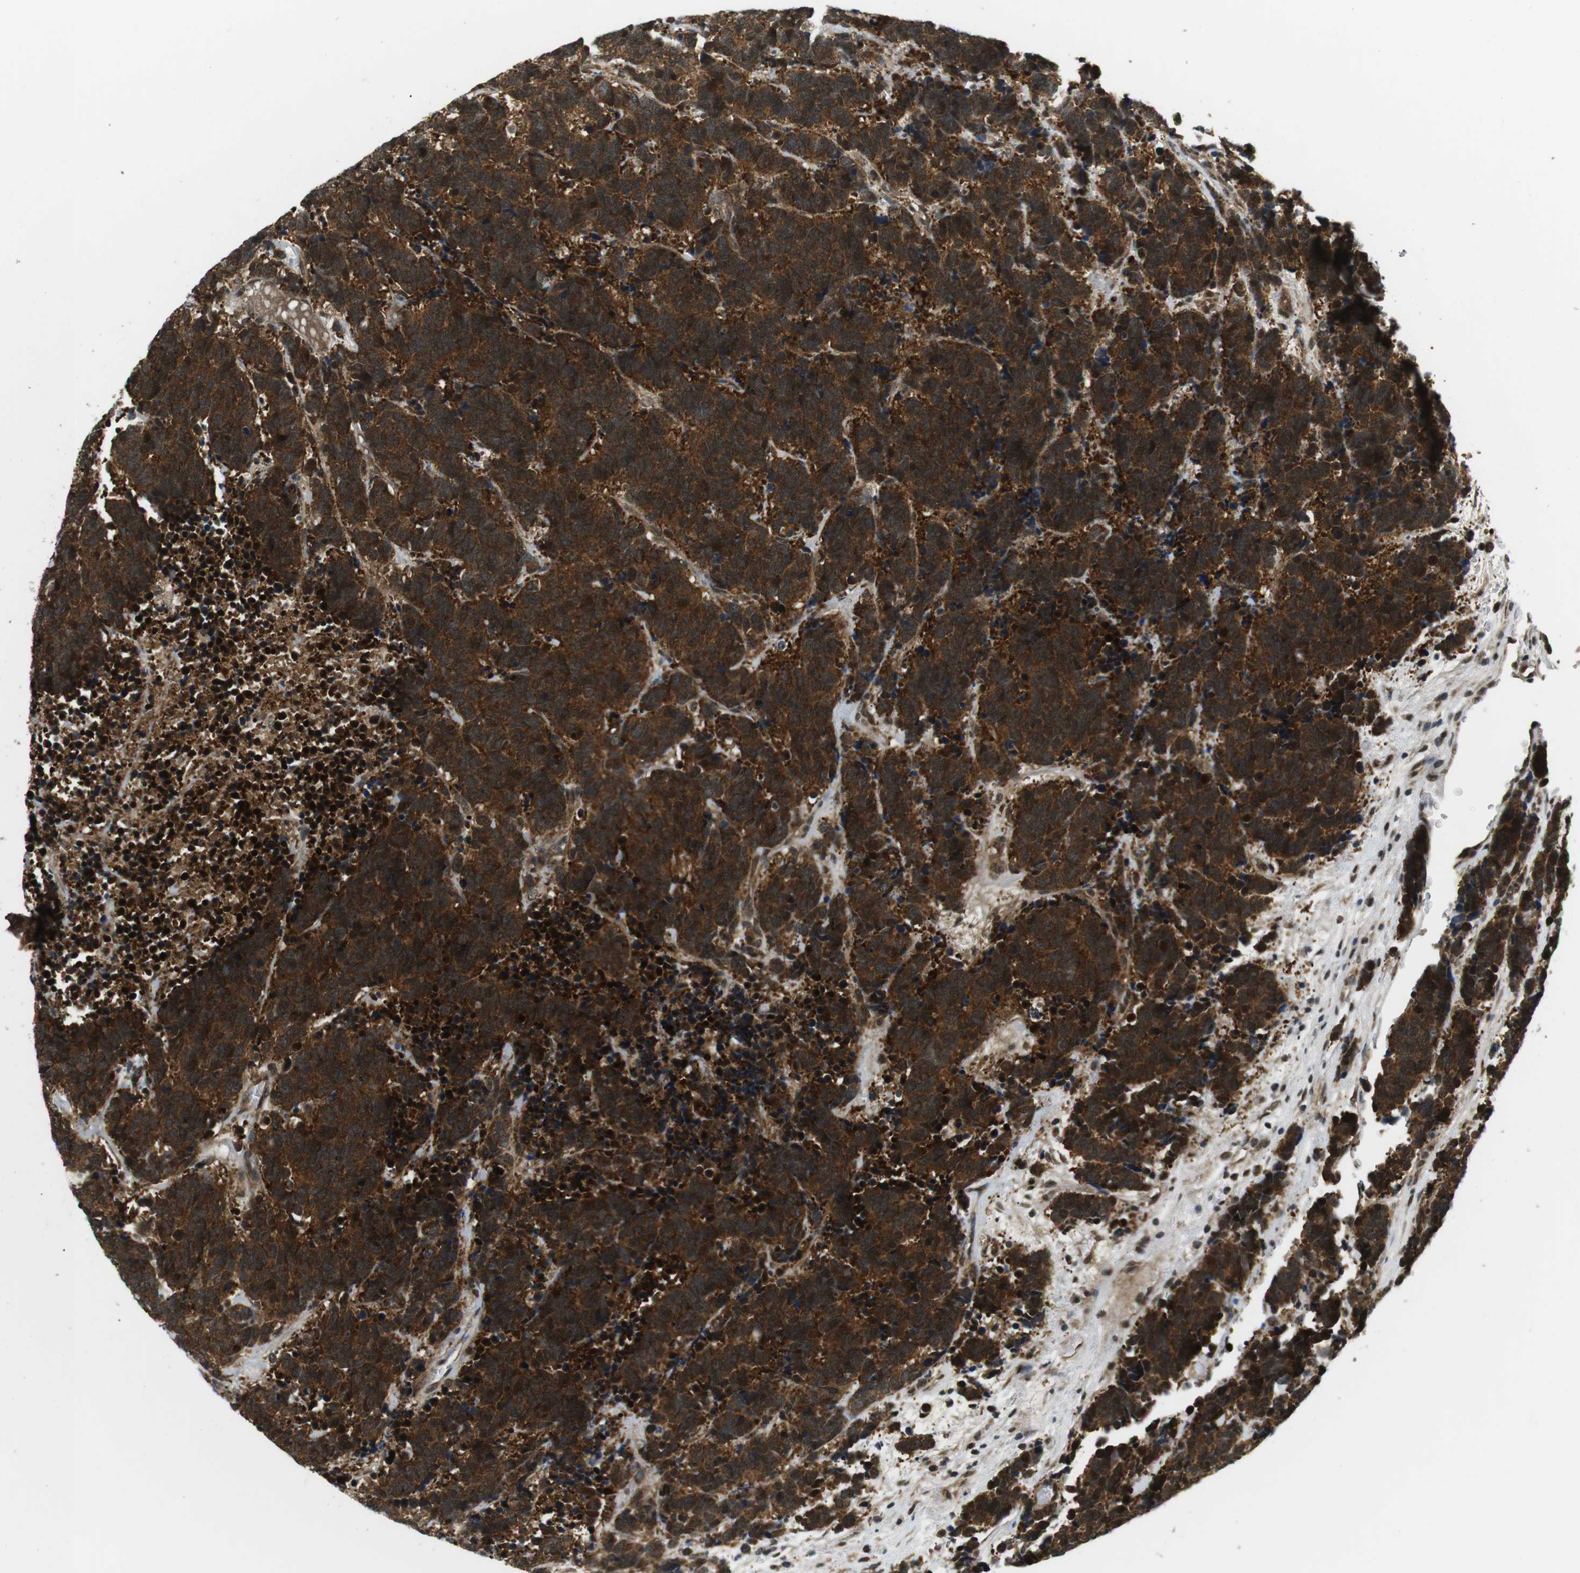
{"staining": {"intensity": "strong", "quantity": ">75%", "location": "cytoplasmic/membranous,nuclear"}, "tissue": "carcinoid", "cell_type": "Tumor cells", "image_type": "cancer", "snomed": [{"axis": "morphology", "description": "Carcinoma, NOS"}, {"axis": "morphology", "description": "Carcinoid, malignant, NOS"}, {"axis": "topography", "description": "Urinary bladder"}], "caption": "DAB (3,3'-diaminobenzidine) immunohistochemical staining of carcinoid demonstrates strong cytoplasmic/membranous and nuclear protein expression in approximately >75% of tumor cells.", "gene": "CSNK2B", "patient": {"sex": "male", "age": 57}}